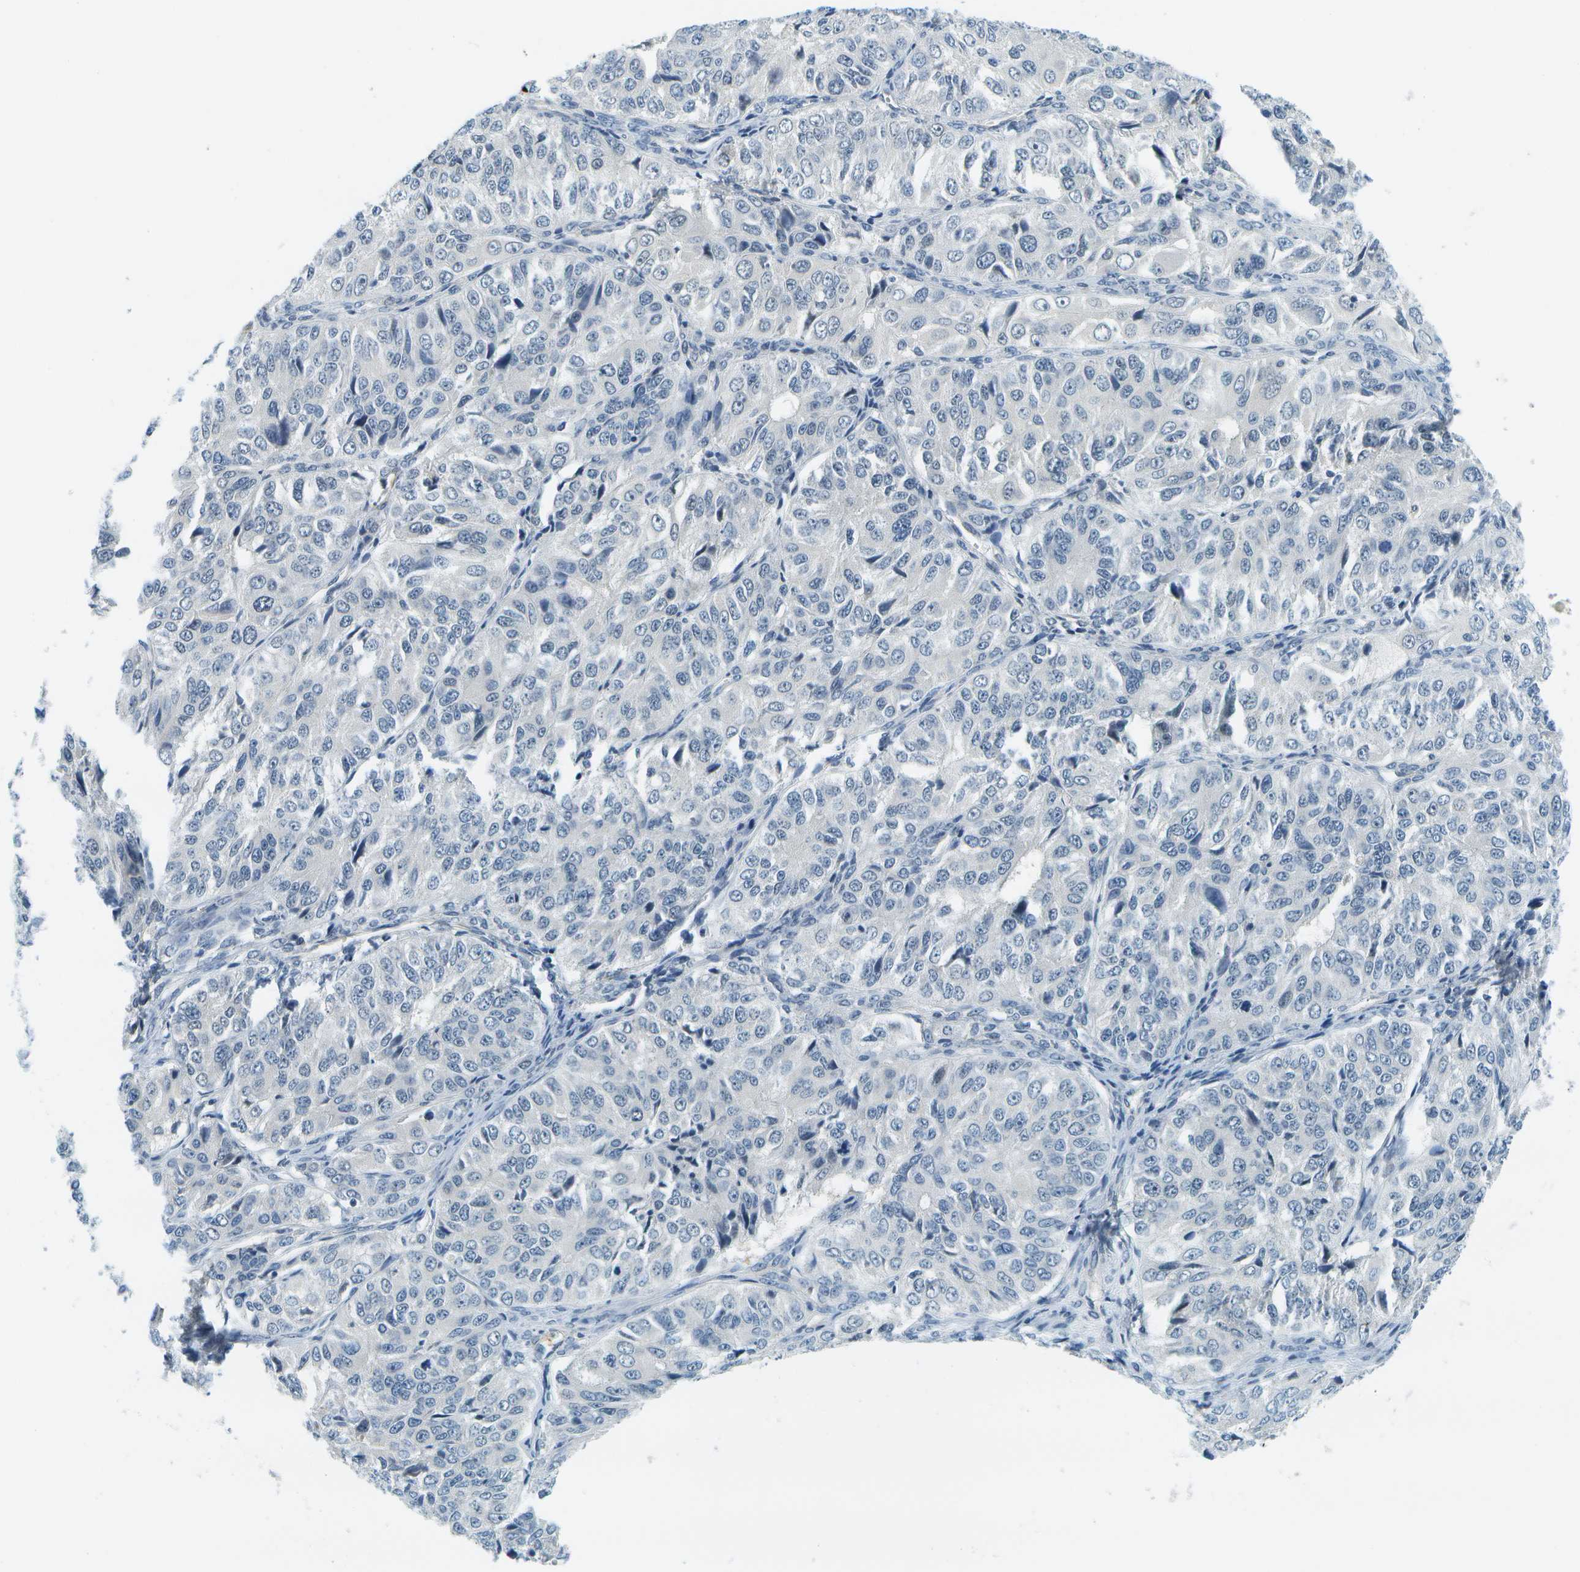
{"staining": {"intensity": "negative", "quantity": "none", "location": "none"}, "tissue": "ovarian cancer", "cell_type": "Tumor cells", "image_type": "cancer", "snomed": [{"axis": "morphology", "description": "Carcinoma, endometroid"}, {"axis": "topography", "description": "Ovary"}], "caption": "Immunohistochemistry photomicrograph of endometroid carcinoma (ovarian) stained for a protein (brown), which demonstrates no staining in tumor cells.", "gene": "RASGRP2", "patient": {"sex": "female", "age": 51}}